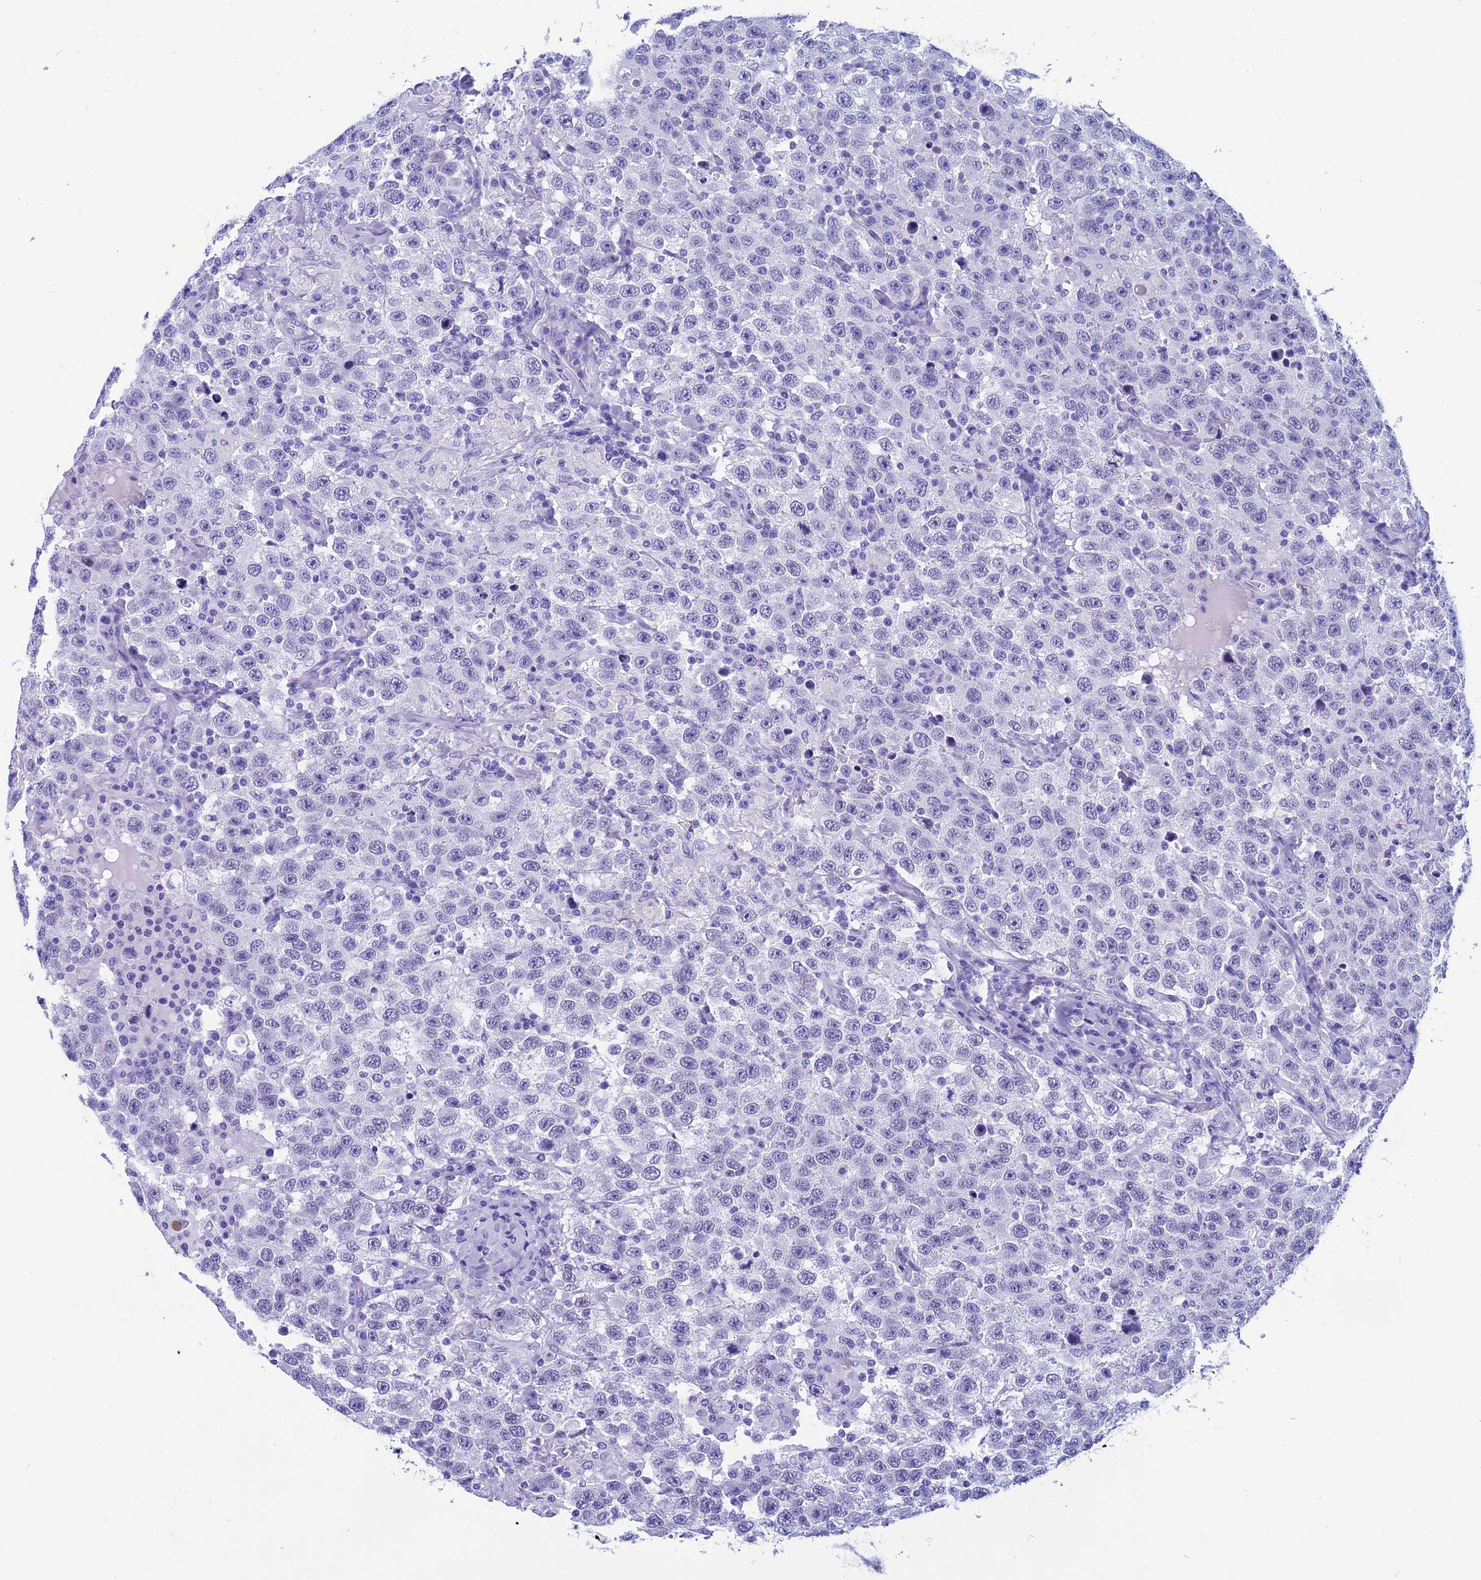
{"staining": {"intensity": "negative", "quantity": "none", "location": "none"}, "tissue": "testis cancer", "cell_type": "Tumor cells", "image_type": "cancer", "snomed": [{"axis": "morphology", "description": "Seminoma, NOS"}, {"axis": "topography", "description": "Testis"}], "caption": "A micrograph of human testis seminoma is negative for staining in tumor cells.", "gene": "FAM169A", "patient": {"sex": "male", "age": 41}}